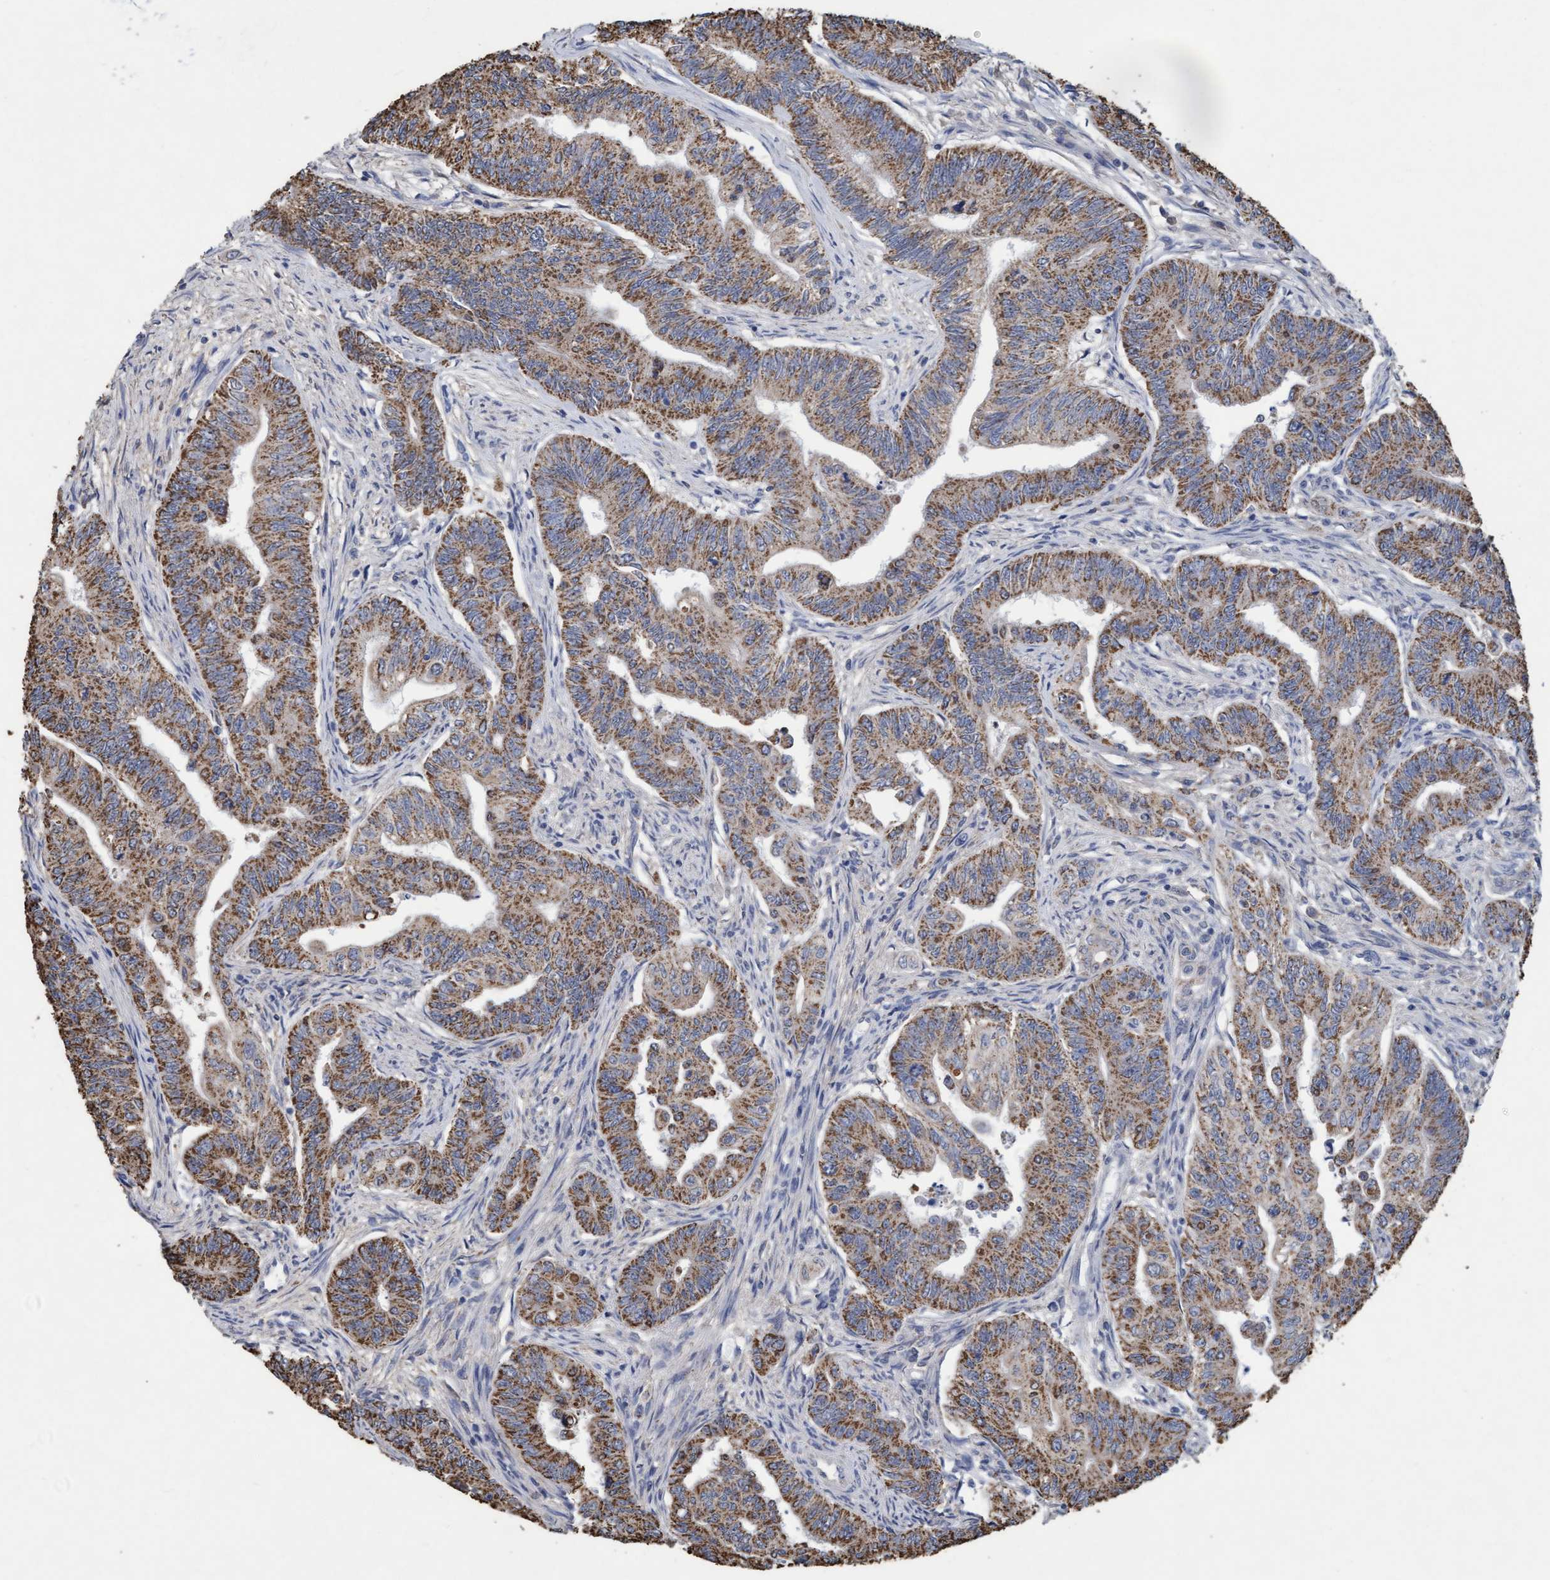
{"staining": {"intensity": "moderate", "quantity": ">75%", "location": "cytoplasmic/membranous"}, "tissue": "colorectal cancer", "cell_type": "Tumor cells", "image_type": "cancer", "snomed": [{"axis": "morphology", "description": "Adenoma, NOS"}, {"axis": "morphology", "description": "Adenocarcinoma, NOS"}, {"axis": "topography", "description": "Colon"}], "caption": "There is medium levels of moderate cytoplasmic/membranous expression in tumor cells of colorectal cancer, as demonstrated by immunohistochemical staining (brown color).", "gene": "VSIG8", "patient": {"sex": "male", "age": 79}}